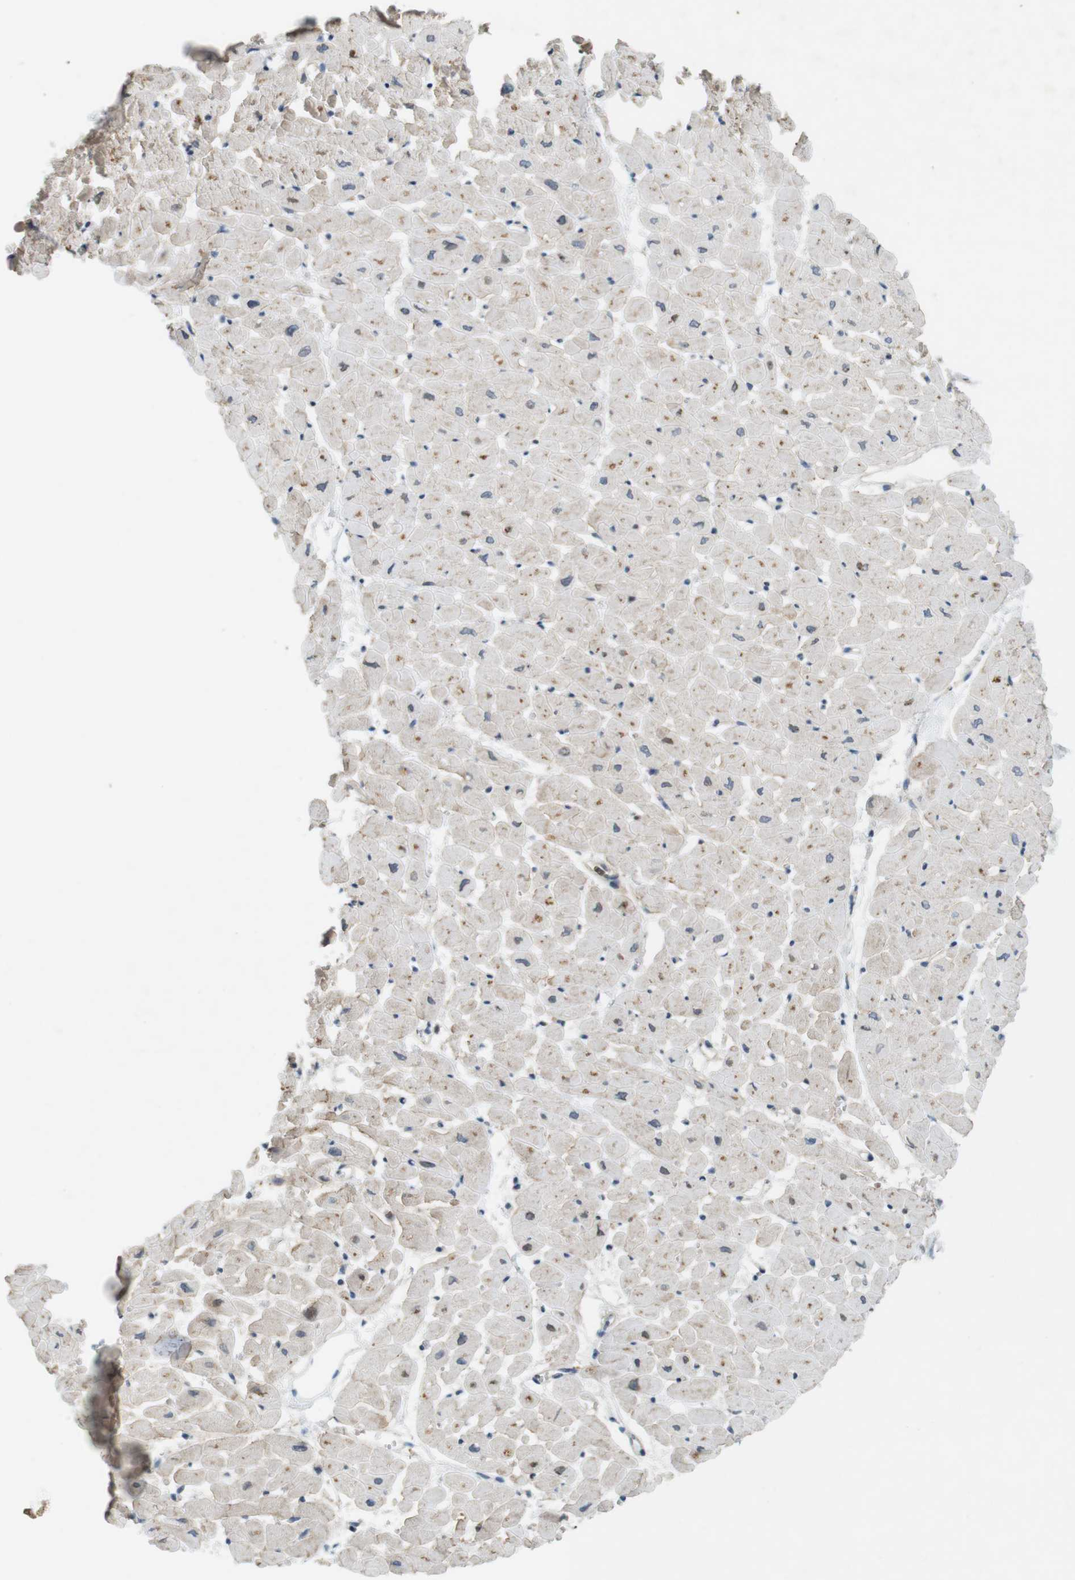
{"staining": {"intensity": "moderate", "quantity": "<25%", "location": "cytoplasmic/membranous"}, "tissue": "heart muscle", "cell_type": "Cardiomyocytes", "image_type": "normal", "snomed": [{"axis": "morphology", "description": "Normal tissue, NOS"}, {"axis": "topography", "description": "Heart"}], "caption": "Immunohistochemical staining of normal human heart muscle exhibits moderate cytoplasmic/membranous protein positivity in about <25% of cardiomyocytes.", "gene": "CDK14", "patient": {"sex": "male", "age": 45}}